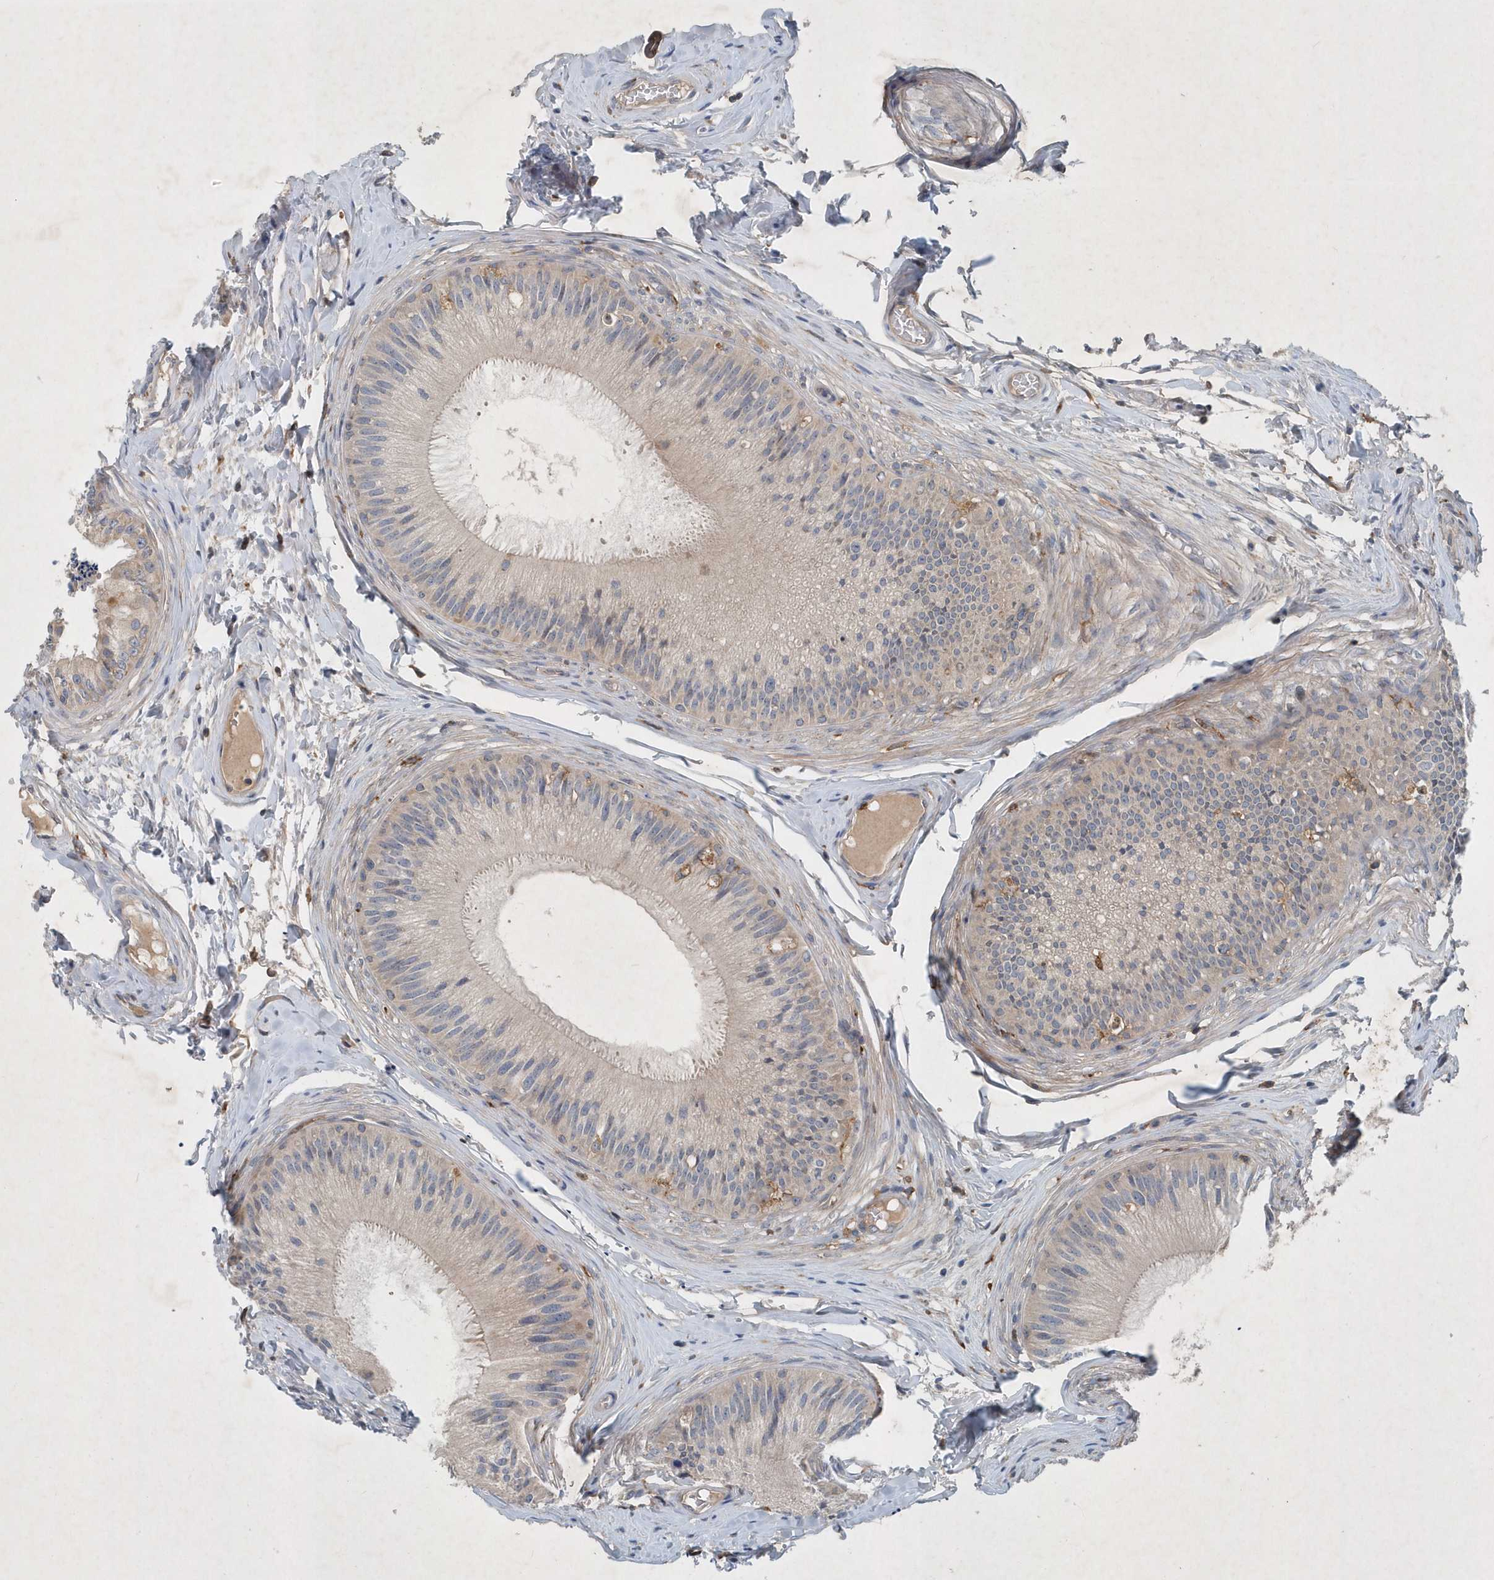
{"staining": {"intensity": "weak", "quantity": "25%-75%", "location": "cytoplasmic/membranous"}, "tissue": "epididymis", "cell_type": "Glandular cells", "image_type": "normal", "snomed": [{"axis": "morphology", "description": "Normal tissue, NOS"}, {"axis": "topography", "description": "Epididymis"}], "caption": "Immunohistochemical staining of unremarkable human epididymis reveals 25%-75% levels of weak cytoplasmic/membranous protein expression in approximately 25%-75% of glandular cells. (IHC, brightfield microscopy, high magnification).", "gene": "P2RY10", "patient": {"sex": "male", "age": 31}}